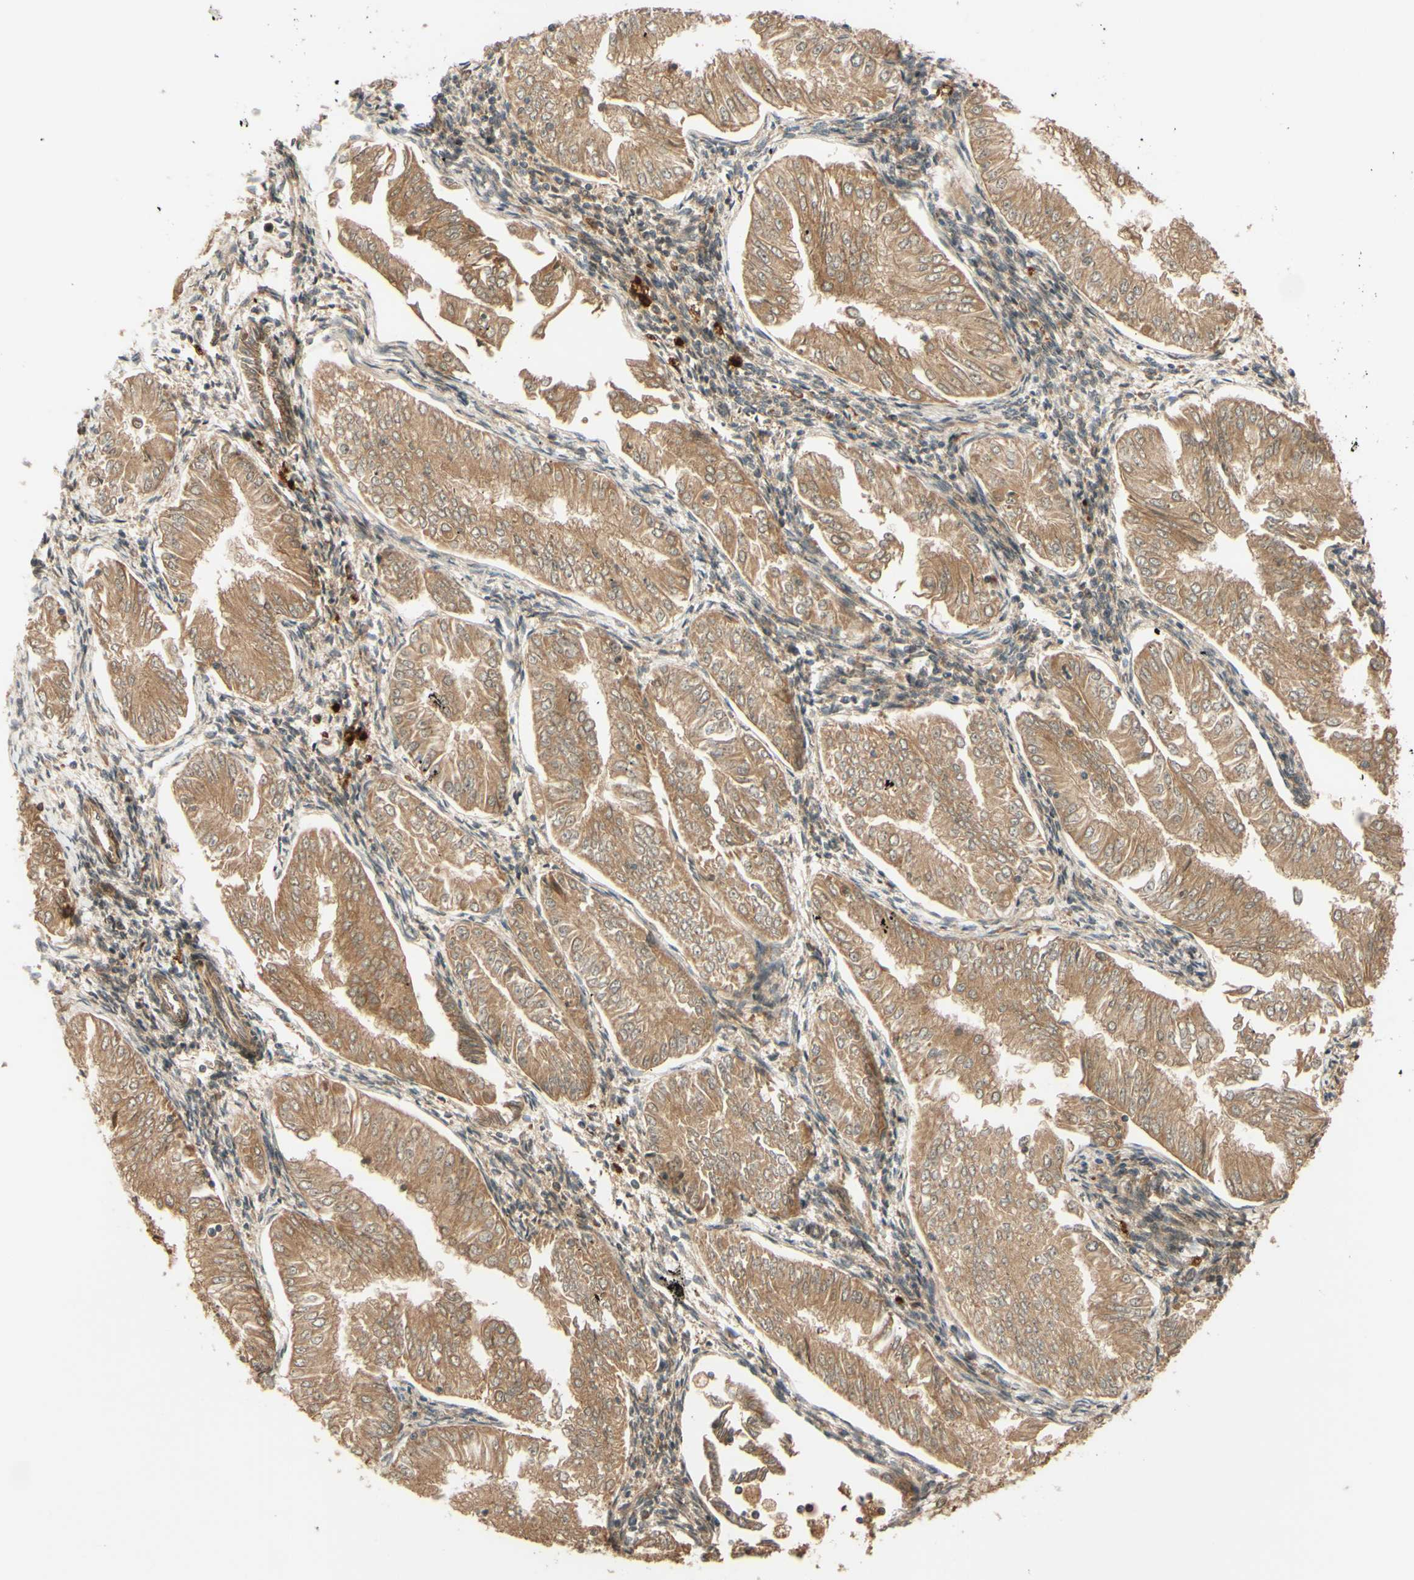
{"staining": {"intensity": "moderate", "quantity": ">75%", "location": "cytoplasmic/membranous"}, "tissue": "endometrial cancer", "cell_type": "Tumor cells", "image_type": "cancer", "snomed": [{"axis": "morphology", "description": "Adenocarcinoma, NOS"}, {"axis": "topography", "description": "Endometrium"}], "caption": "Tumor cells exhibit medium levels of moderate cytoplasmic/membranous positivity in approximately >75% of cells in human endometrial cancer.", "gene": "RNF19A", "patient": {"sex": "female", "age": 53}}